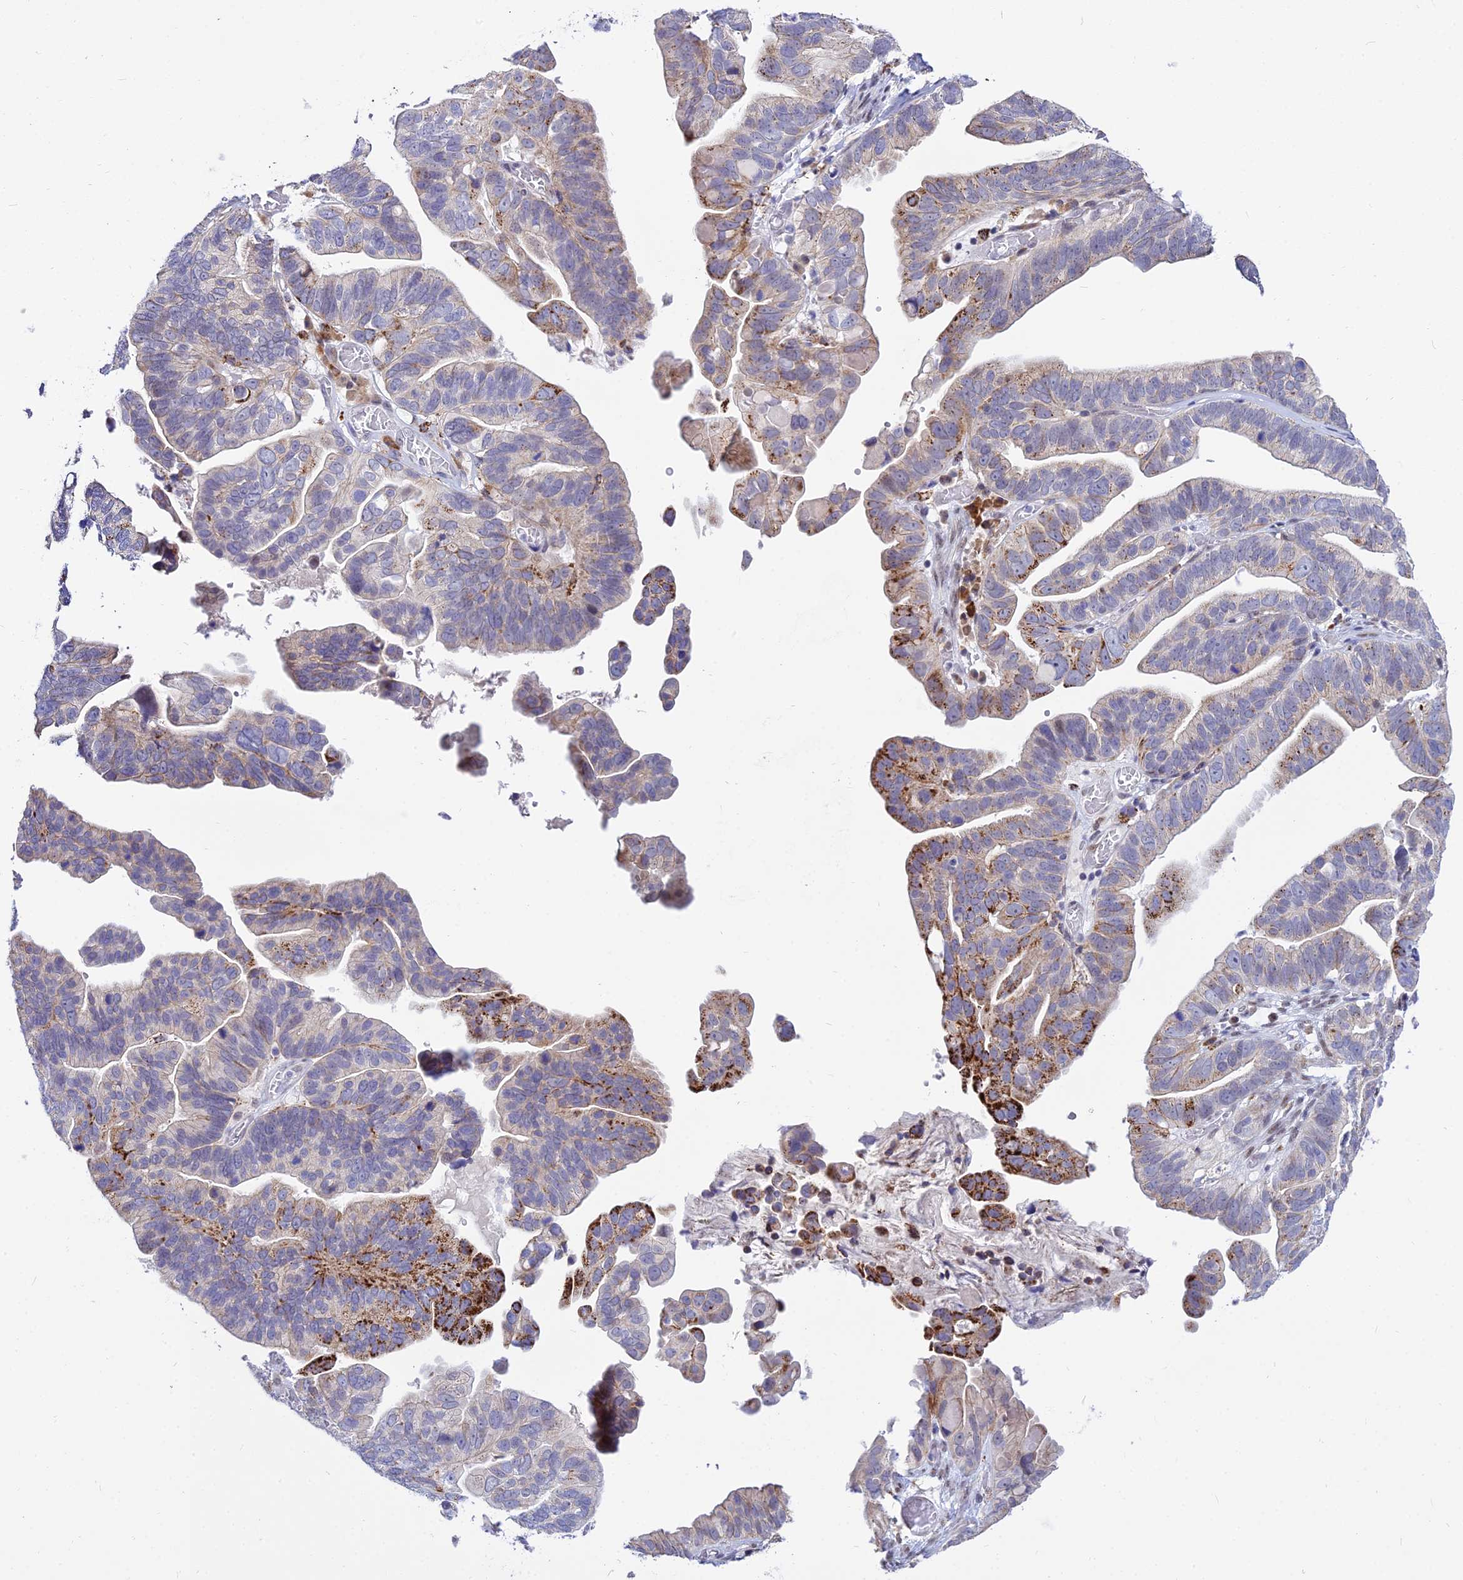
{"staining": {"intensity": "strong", "quantity": "<25%", "location": "cytoplasmic/membranous"}, "tissue": "ovarian cancer", "cell_type": "Tumor cells", "image_type": "cancer", "snomed": [{"axis": "morphology", "description": "Cystadenocarcinoma, serous, NOS"}, {"axis": "topography", "description": "Ovary"}], "caption": "Brown immunohistochemical staining in human ovarian cancer demonstrates strong cytoplasmic/membranous positivity in approximately <25% of tumor cells.", "gene": "C6orf163", "patient": {"sex": "female", "age": 56}}